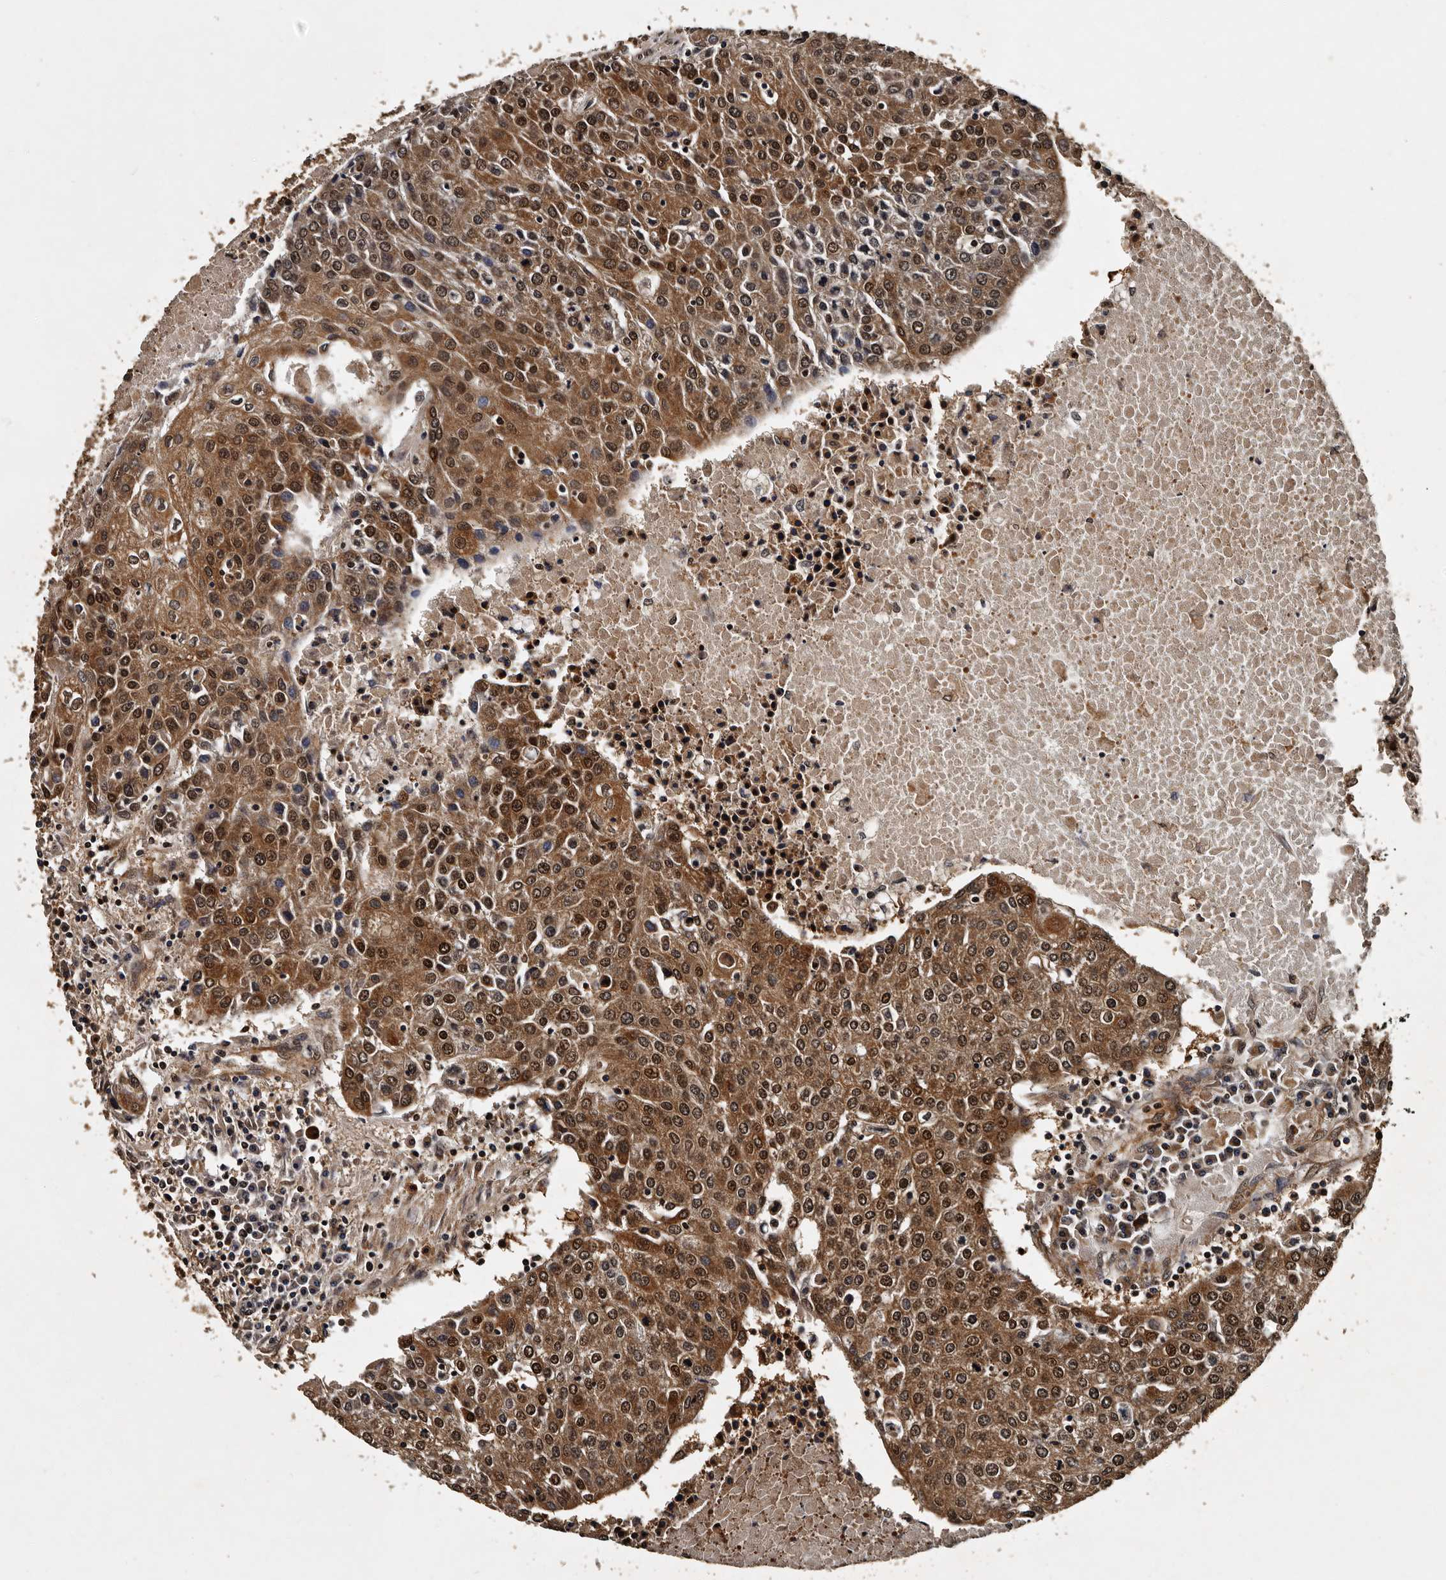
{"staining": {"intensity": "strong", "quantity": ">75%", "location": "cytoplasmic/membranous,nuclear"}, "tissue": "urothelial cancer", "cell_type": "Tumor cells", "image_type": "cancer", "snomed": [{"axis": "morphology", "description": "Urothelial carcinoma, High grade"}, {"axis": "topography", "description": "Urinary bladder"}], "caption": "Brown immunohistochemical staining in urothelial cancer shows strong cytoplasmic/membranous and nuclear staining in approximately >75% of tumor cells. (brown staining indicates protein expression, while blue staining denotes nuclei).", "gene": "CPNE3", "patient": {"sex": "female", "age": 85}}